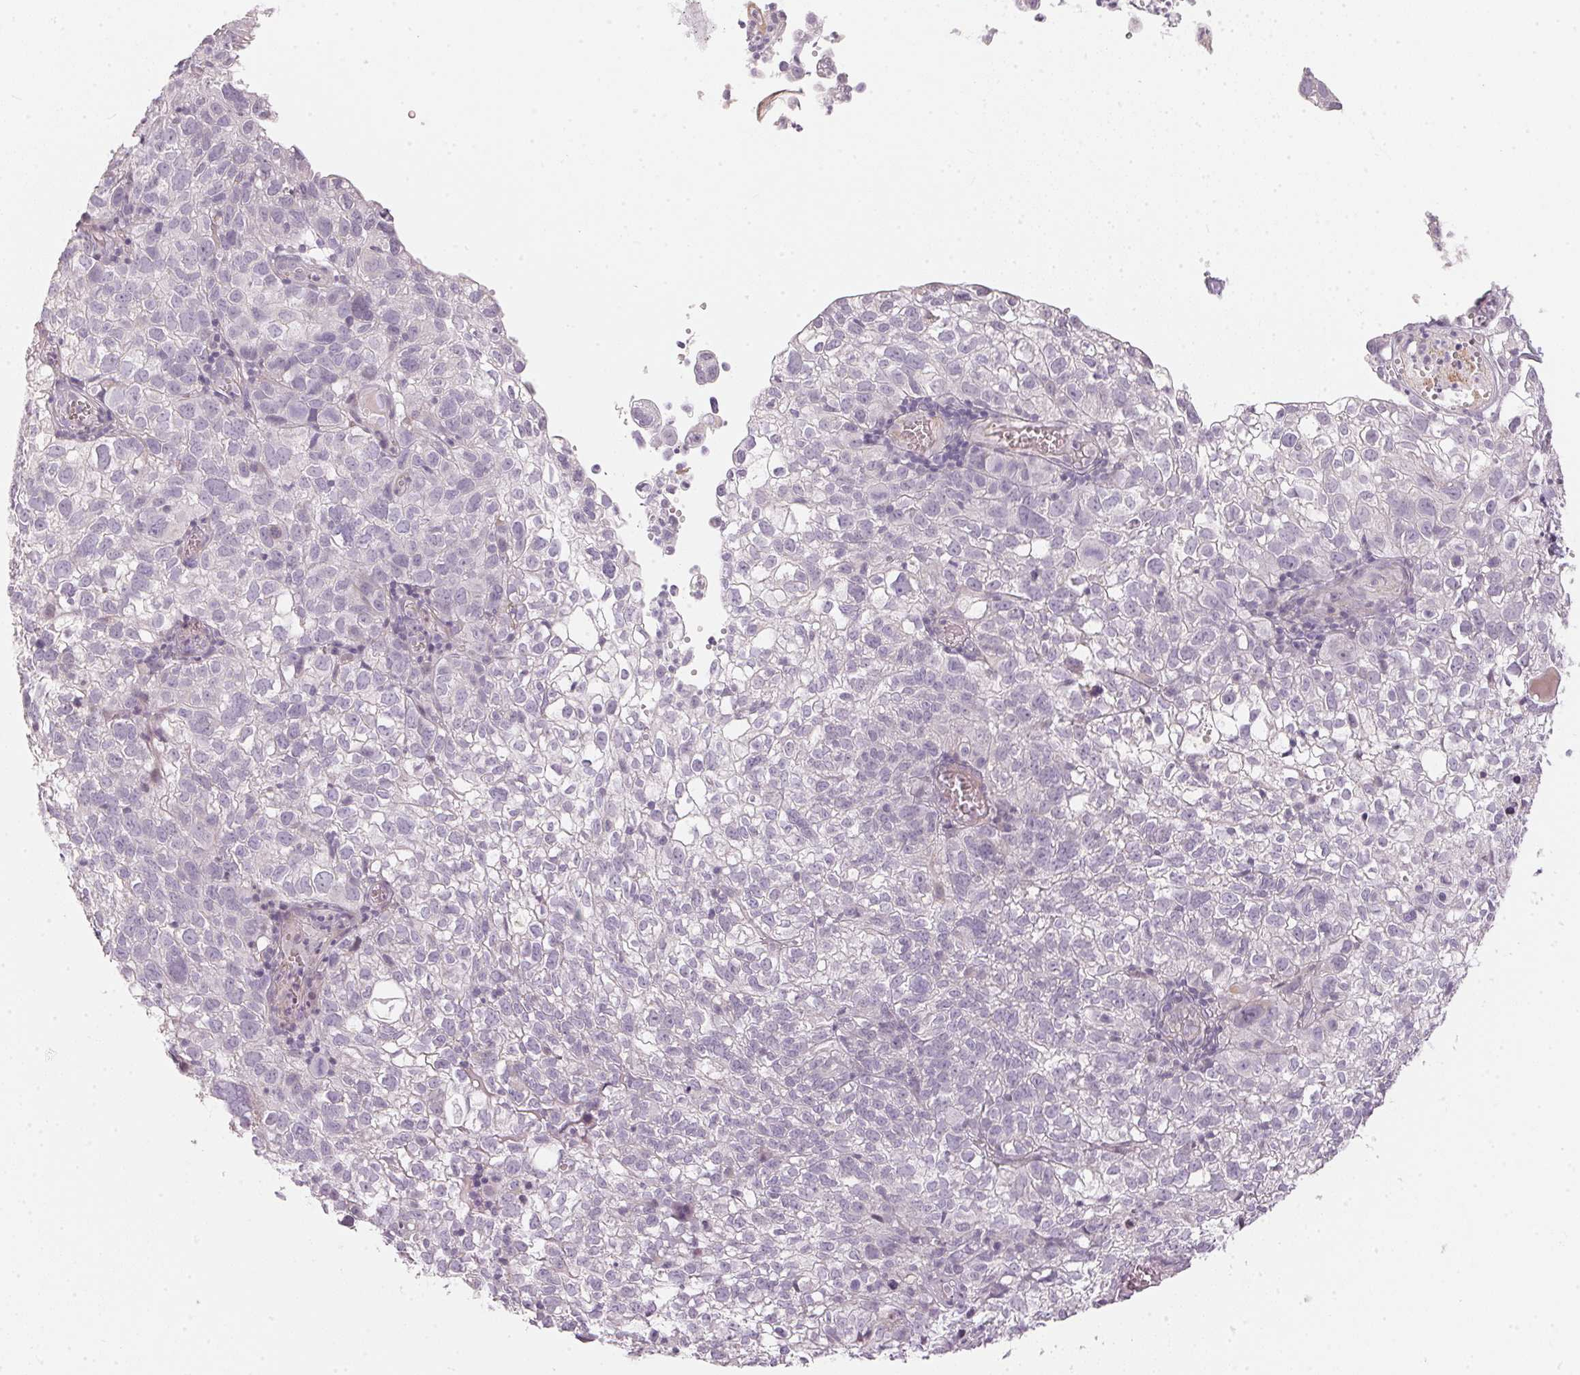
{"staining": {"intensity": "negative", "quantity": "none", "location": "none"}, "tissue": "cervical cancer", "cell_type": "Tumor cells", "image_type": "cancer", "snomed": [{"axis": "morphology", "description": "Squamous cell carcinoma, NOS"}, {"axis": "topography", "description": "Cervix"}], "caption": "High power microscopy image of an immunohistochemistry micrograph of cervical squamous cell carcinoma, revealing no significant expression in tumor cells. Brightfield microscopy of IHC stained with DAB (brown) and hematoxylin (blue), captured at high magnification.", "gene": "GDAP1L1", "patient": {"sex": "female", "age": 55}}